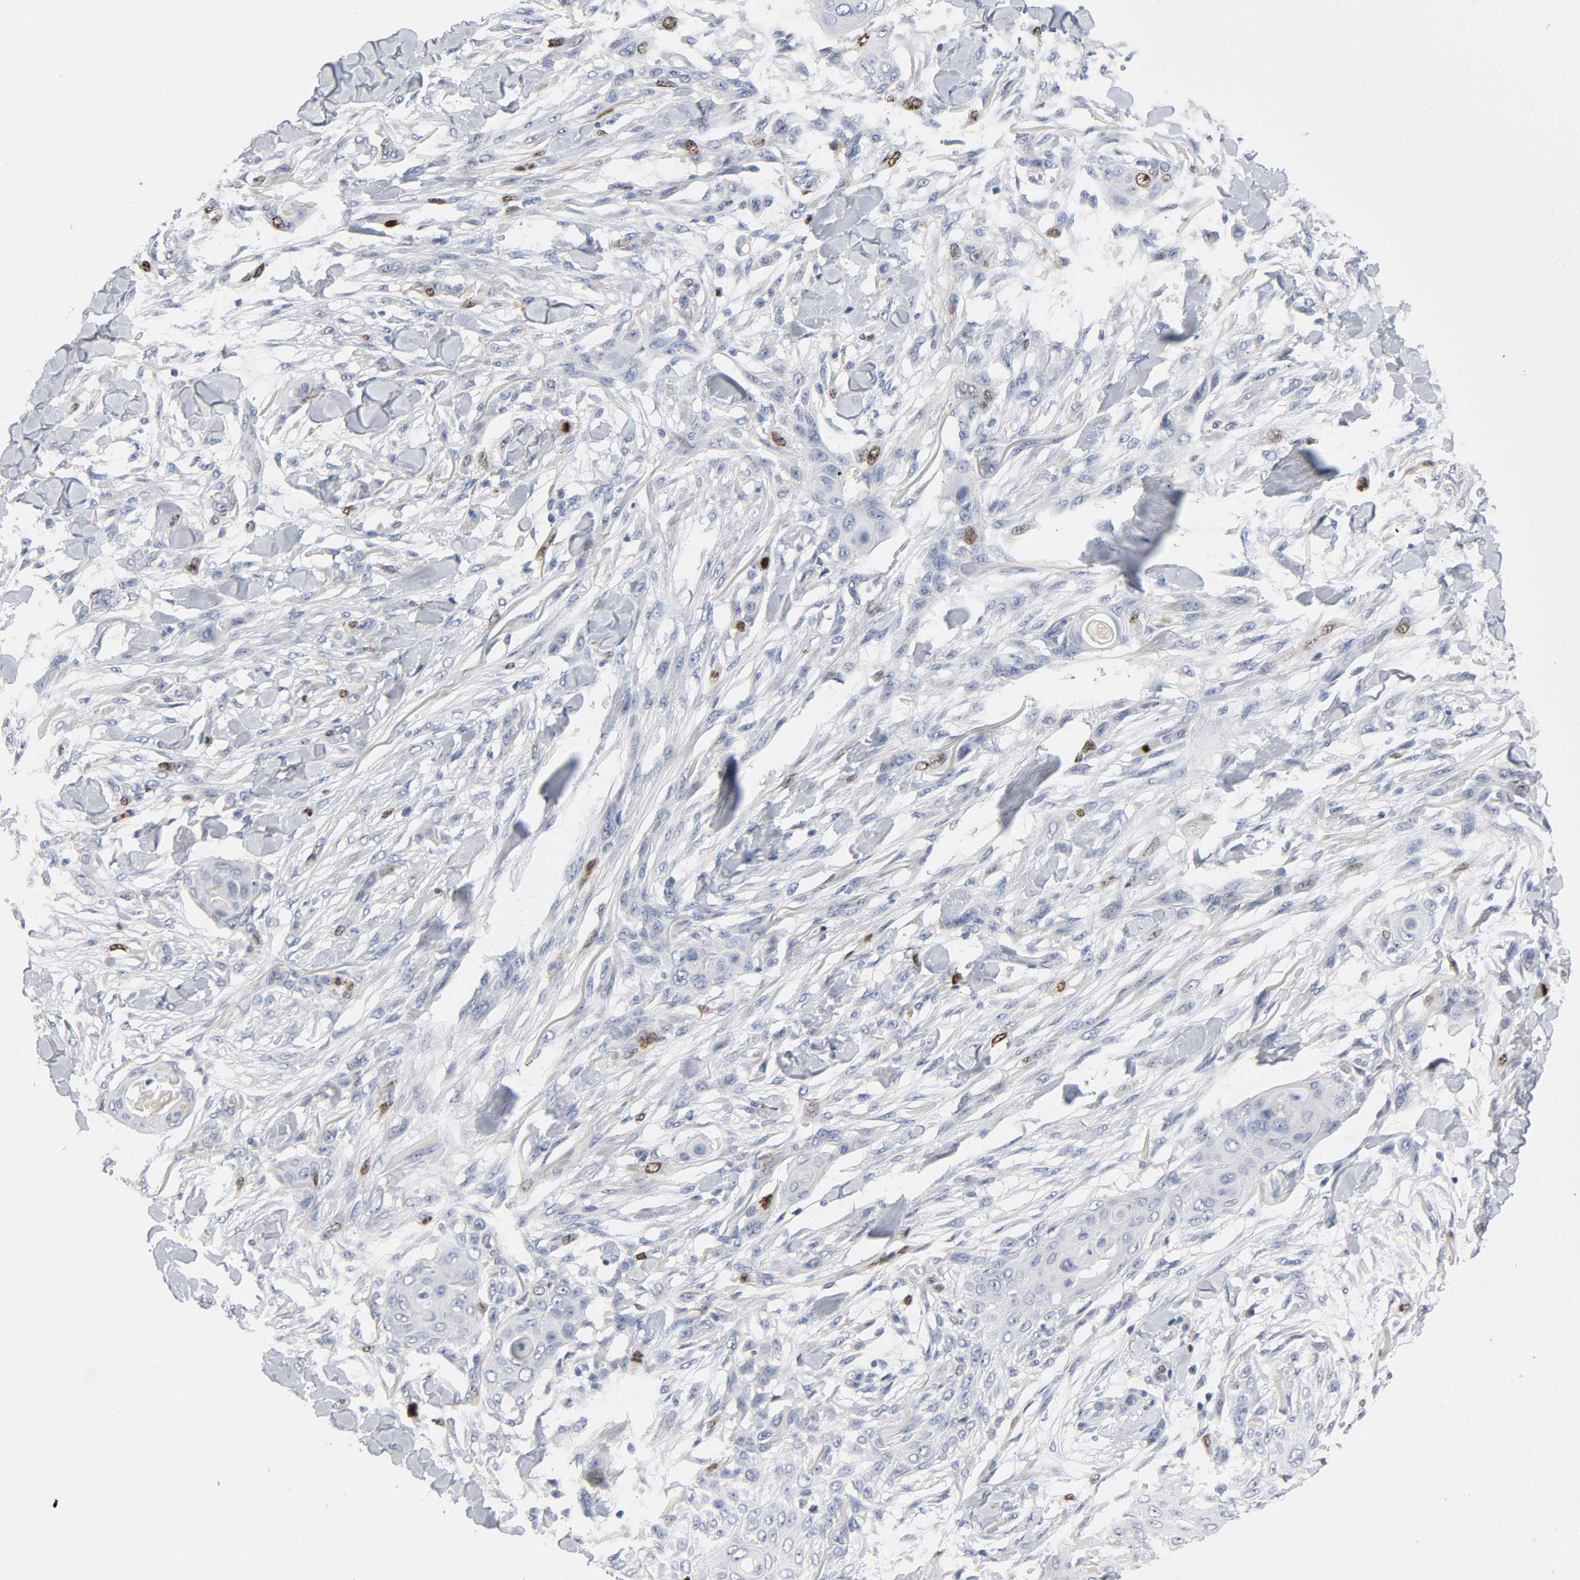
{"staining": {"intensity": "moderate", "quantity": "<25%", "location": "nuclear"}, "tissue": "skin cancer", "cell_type": "Tumor cells", "image_type": "cancer", "snomed": [{"axis": "morphology", "description": "Normal tissue, NOS"}, {"axis": "morphology", "description": "Squamous cell carcinoma, NOS"}, {"axis": "topography", "description": "Skin"}], "caption": "There is low levels of moderate nuclear staining in tumor cells of skin cancer (squamous cell carcinoma), as demonstrated by immunohistochemical staining (brown color).", "gene": "BIRC5", "patient": {"sex": "female", "age": 59}}